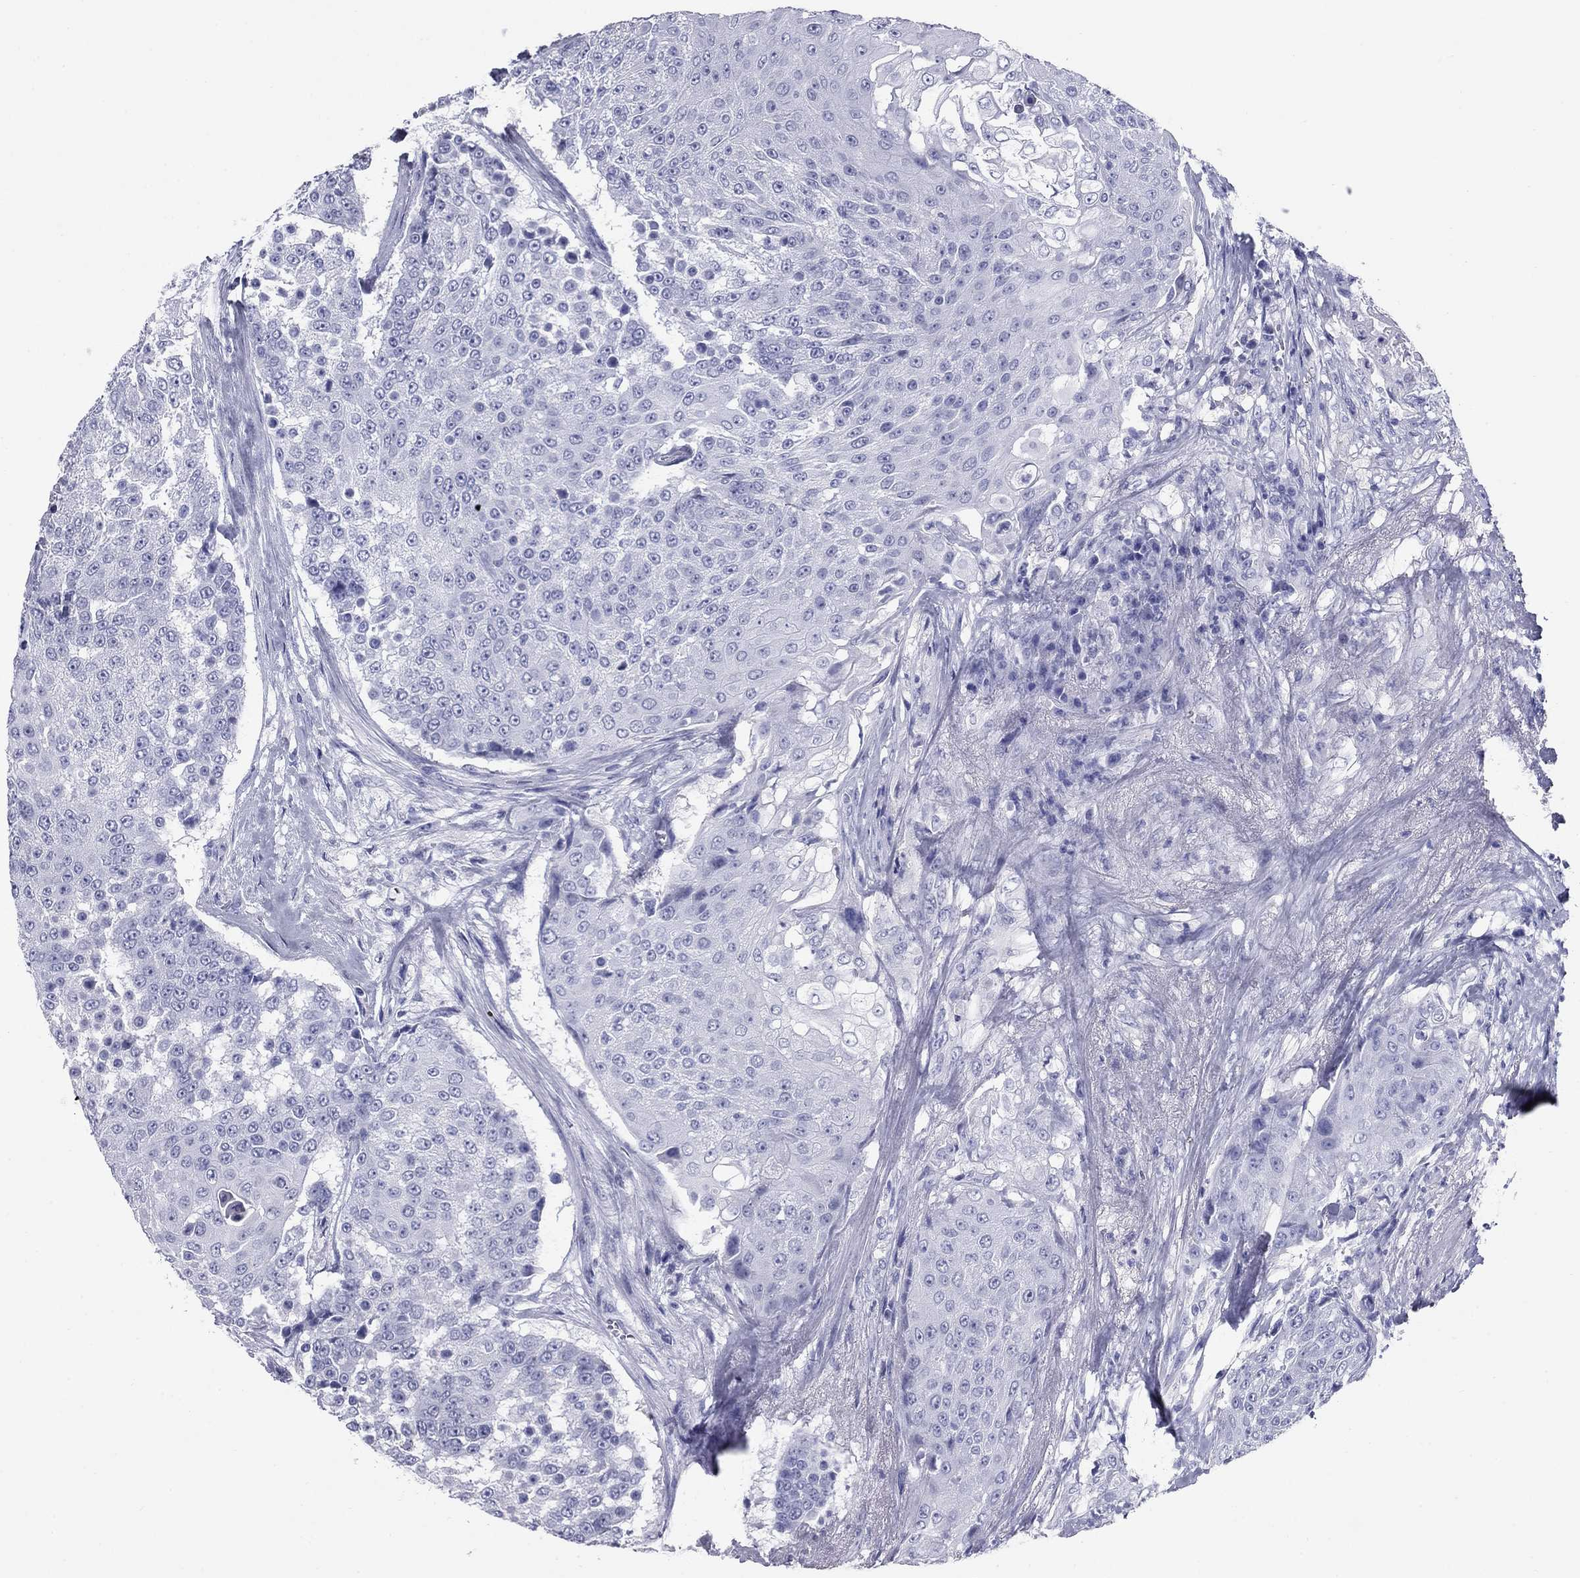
{"staining": {"intensity": "negative", "quantity": "none", "location": "none"}, "tissue": "urothelial cancer", "cell_type": "Tumor cells", "image_type": "cancer", "snomed": [{"axis": "morphology", "description": "Urothelial carcinoma, High grade"}, {"axis": "topography", "description": "Urinary bladder"}], "caption": "An immunohistochemistry (IHC) histopathology image of urothelial cancer is shown. There is no staining in tumor cells of urothelial cancer. (Immunohistochemistry, brightfield microscopy, high magnification).", "gene": "NPPA", "patient": {"sex": "female", "age": 63}}